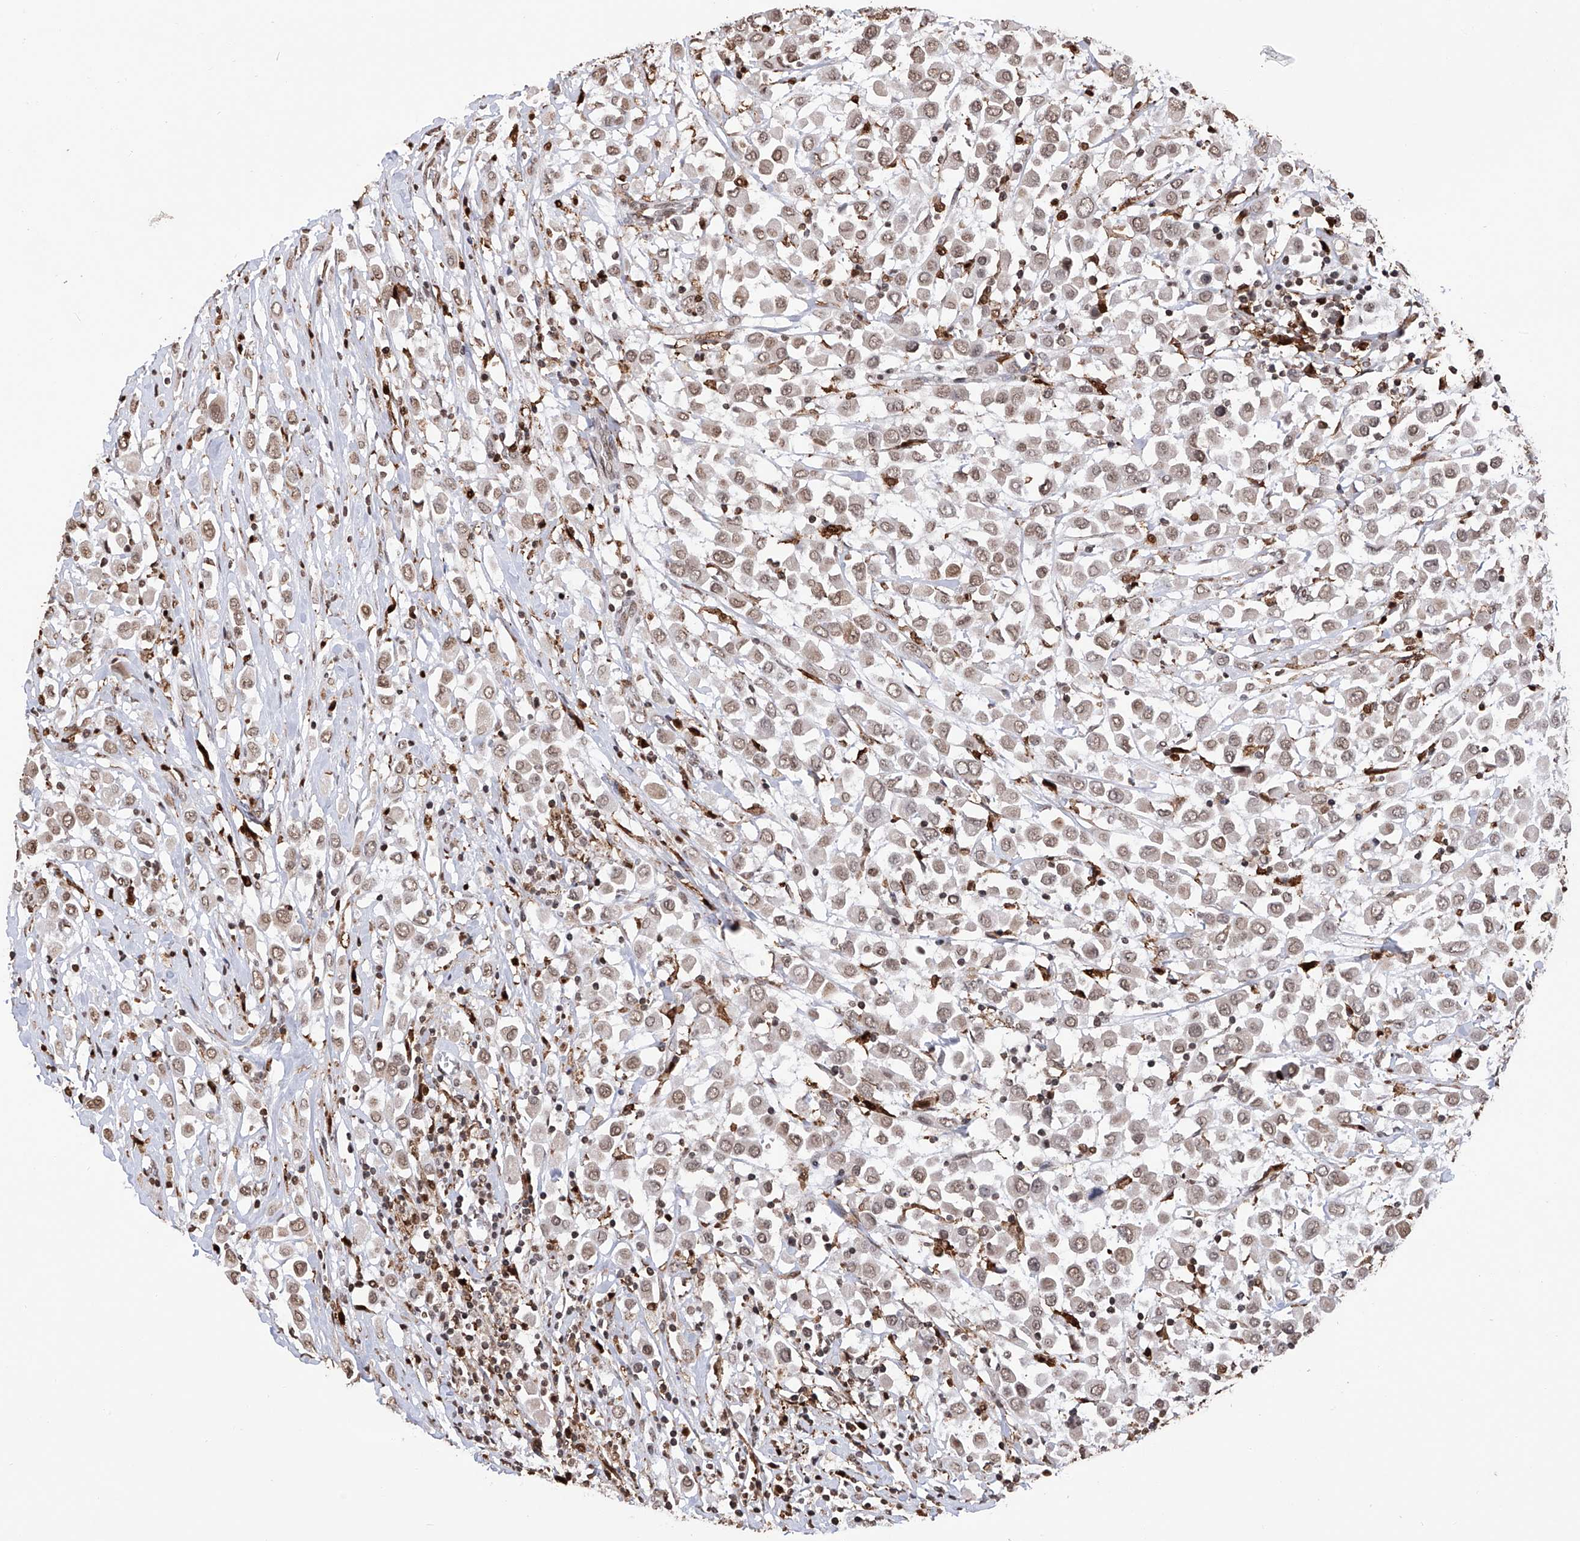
{"staining": {"intensity": "moderate", "quantity": "25%-75%", "location": "nuclear"}, "tissue": "breast cancer", "cell_type": "Tumor cells", "image_type": "cancer", "snomed": [{"axis": "morphology", "description": "Duct carcinoma"}, {"axis": "topography", "description": "Breast"}], "caption": "IHC micrograph of neoplastic tissue: intraductal carcinoma (breast) stained using immunohistochemistry (IHC) displays medium levels of moderate protein expression localized specifically in the nuclear of tumor cells, appearing as a nuclear brown color.", "gene": "CFAP410", "patient": {"sex": "female", "age": 61}}